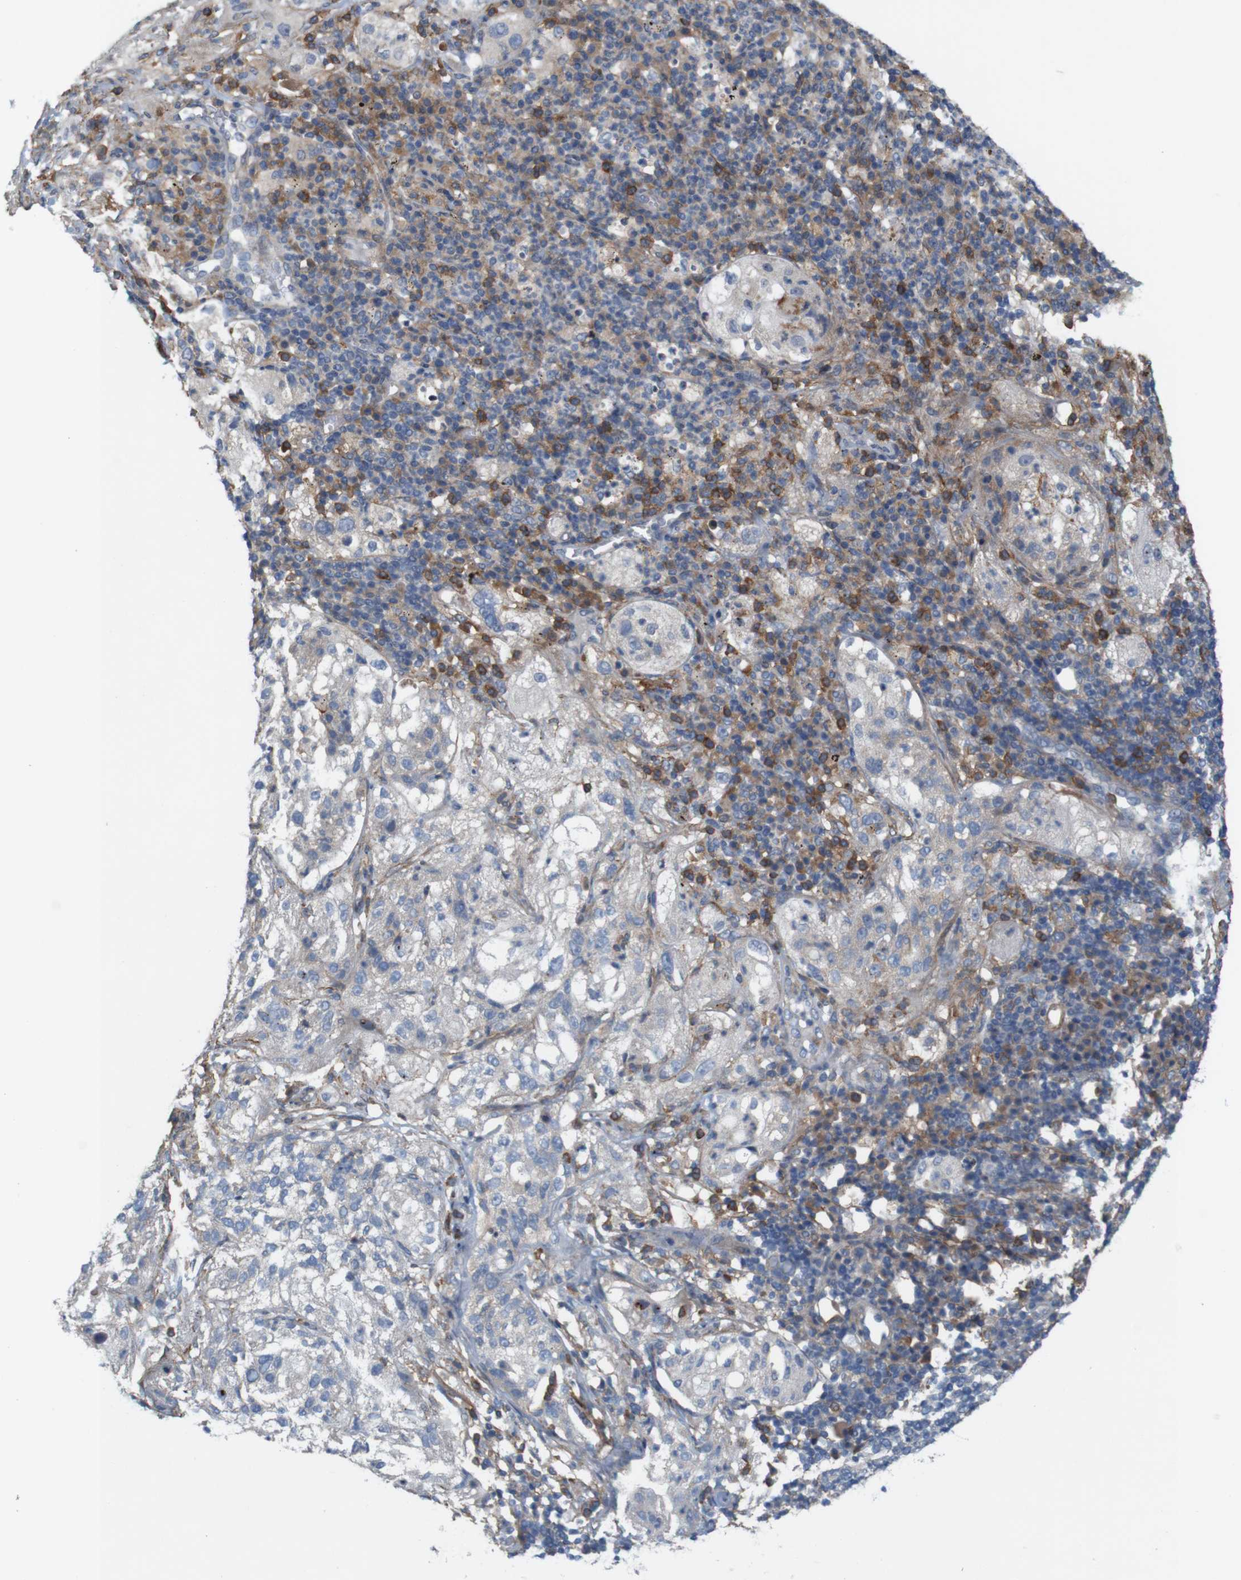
{"staining": {"intensity": "moderate", "quantity": "<25%", "location": "cytoplasmic/membranous"}, "tissue": "lung cancer", "cell_type": "Tumor cells", "image_type": "cancer", "snomed": [{"axis": "morphology", "description": "Inflammation, NOS"}, {"axis": "morphology", "description": "Squamous cell carcinoma, NOS"}, {"axis": "topography", "description": "Lymph node"}, {"axis": "topography", "description": "Soft tissue"}, {"axis": "topography", "description": "Lung"}], "caption": "Protein expression analysis of lung cancer reveals moderate cytoplasmic/membranous expression in approximately <25% of tumor cells.", "gene": "SIGLEC8", "patient": {"sex": "male", "age": 66}}